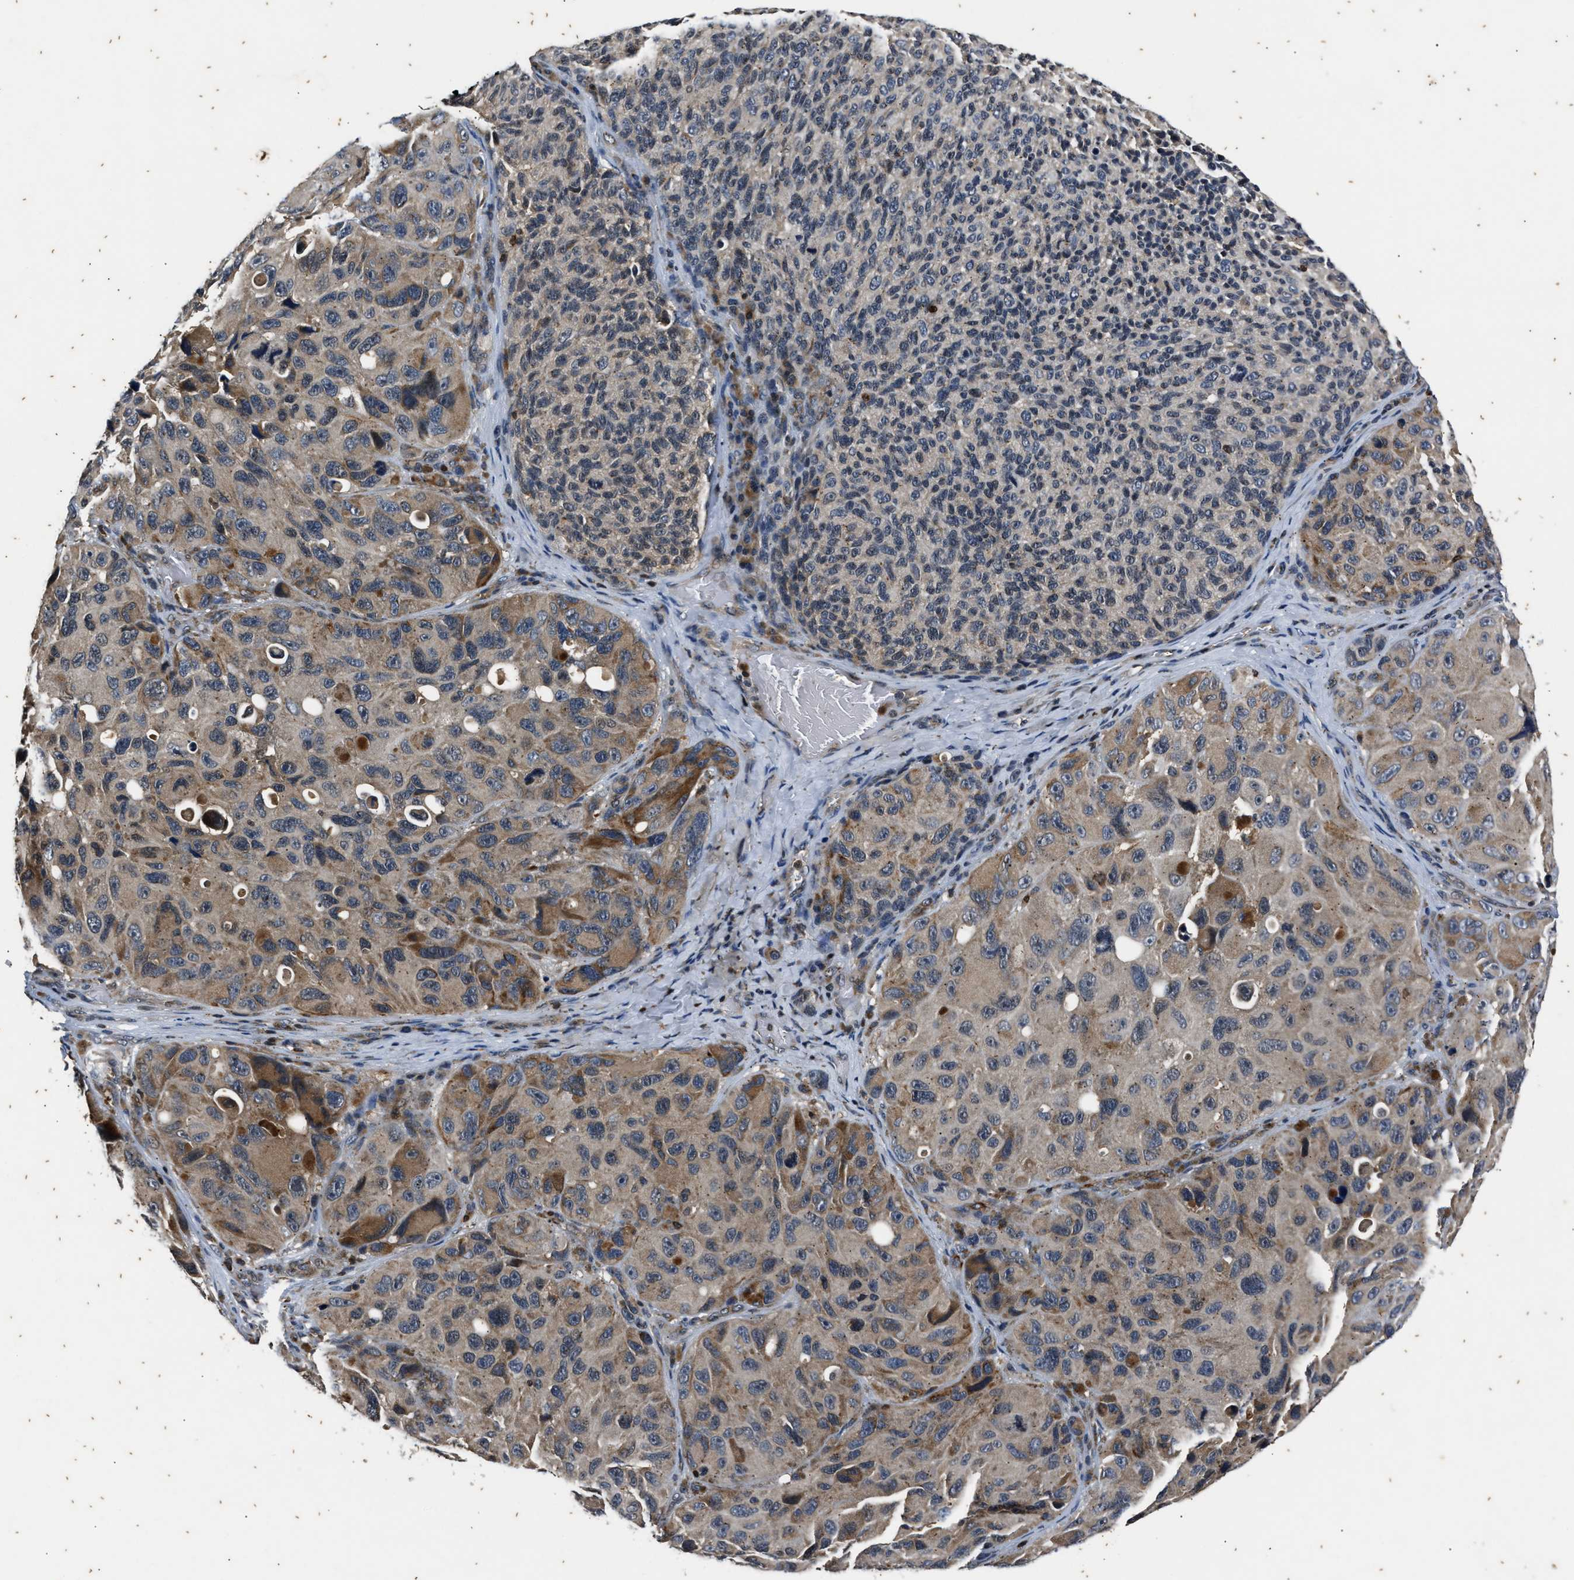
{"staining": {"intensity": "weak", "quantity": "25%-75%", "location": "cytoplasmic/membranous"}, "tissue": "melanoma", "cell_type": "Tumor cells", "image_type": "cancer", "snomed": [{"axis": "morphology", "description": "Malignant melanoma, NOS"}, {"axis": "topography", "description": "Skin"}], "caption": "The histopathology image exhibits immunohistochemical staining of malignant melanoma. There is weak cytoplasmic/membranous expression is seen in approximately 25%-75% of tumor cells.", "gene": "PTPN7", "patient": {"sex": "female", "age": 73}}